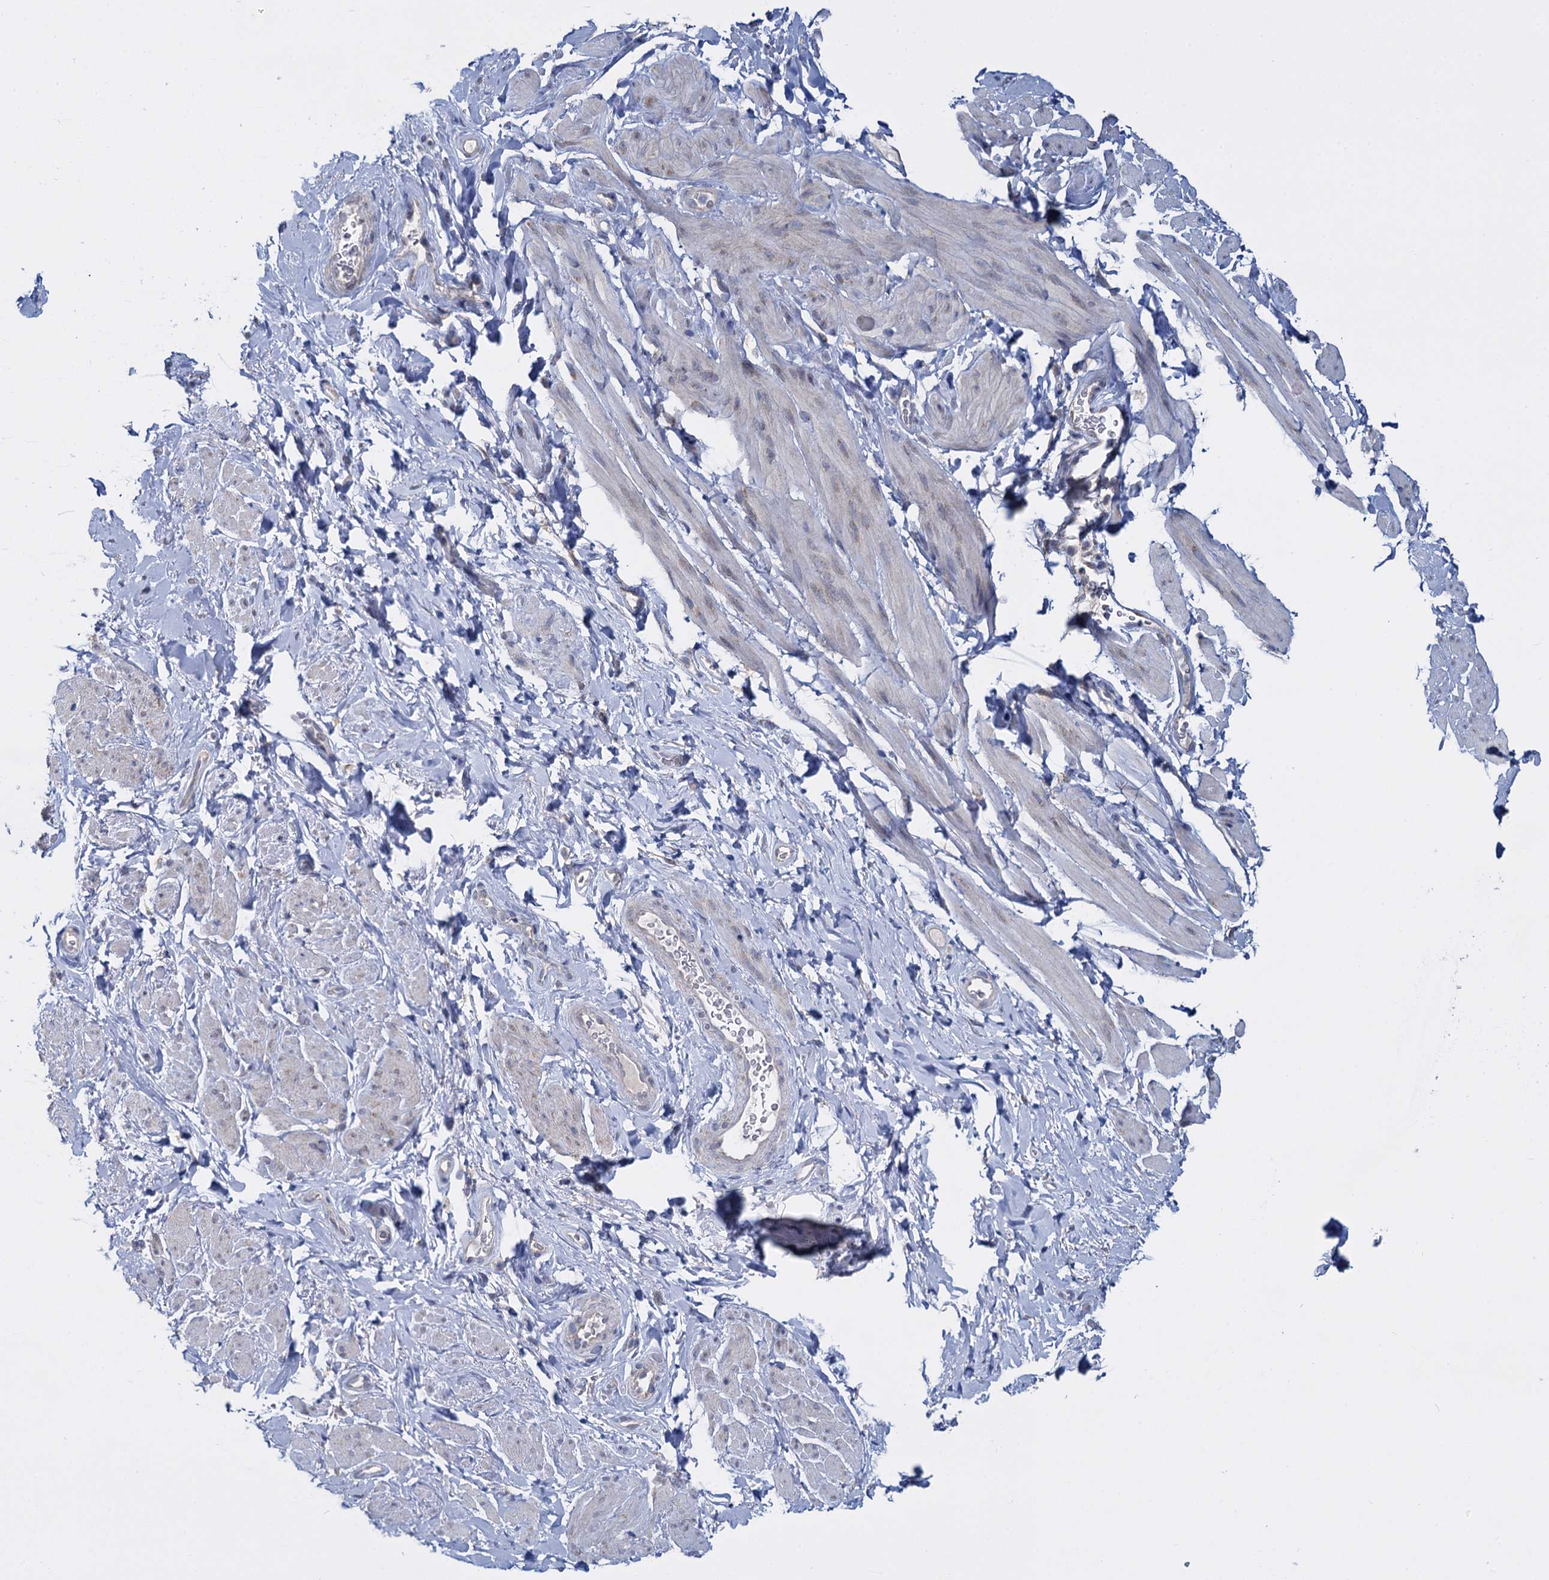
{"staining": {"intensity": "negative", "quantity": "none", "location": "none"}, "tissue": "smooth muscle", "cell_type": "Smooth muscle cells", "image_type": "normal", "snomed": [{"axis": "morphology", "description": "Normal tissue, NOS"}, {"axis": "topography", "description": "Smooth muscle"}, {"axis": "topography", "description": "Peripheral nerve tissue"}], "caption": "This is a micrograph of IHC staining of benign smooth muscle, which shows no expression in smooth muscle cells.", "gene": "GSTM2", "patient": {"sex": "male", "age": 69}}